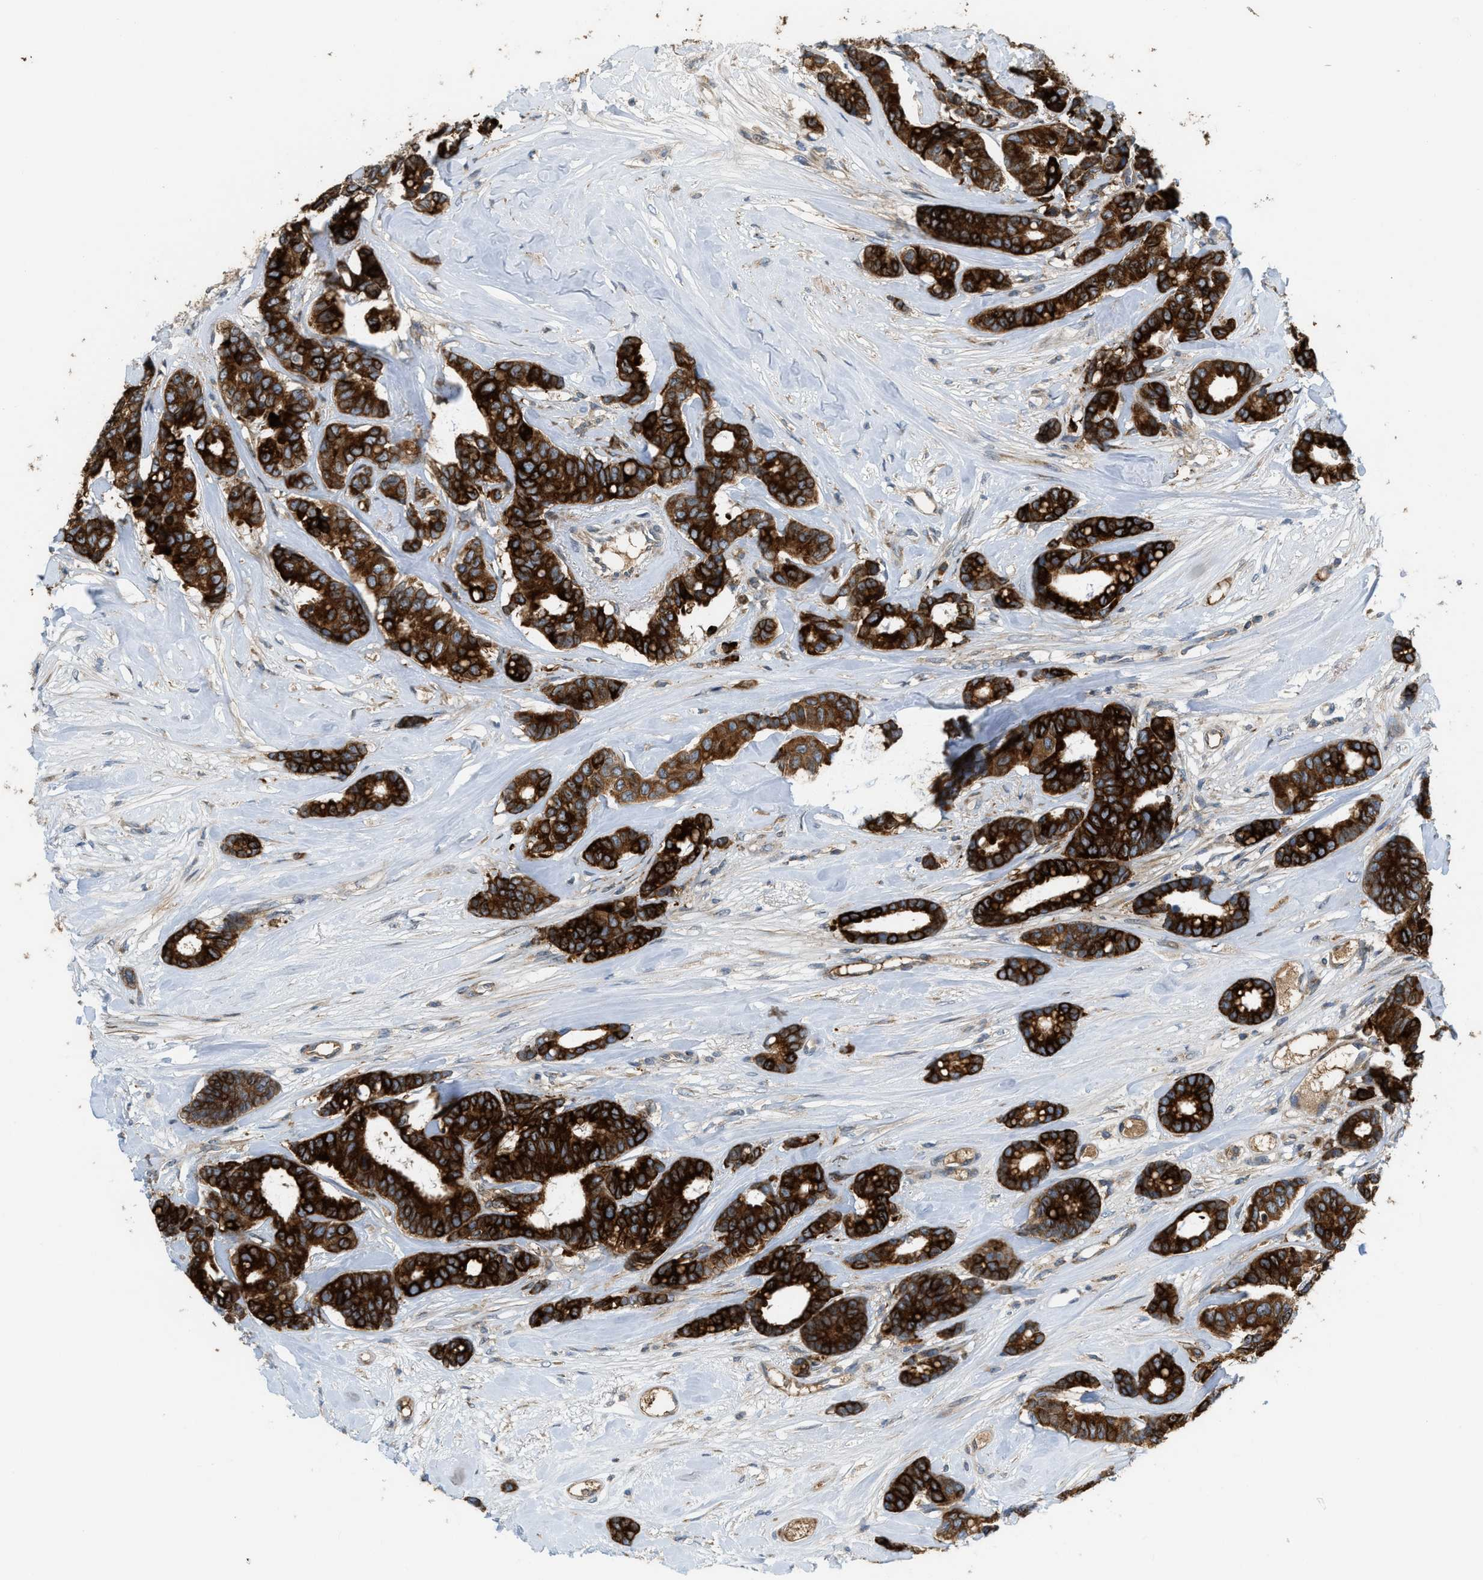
{"staining": {"intensity": "strong", "quantity": ">75%", "location": "cytoplasmic/membranous"}, "tissue": "breast cancer", "cell_type": "Tumor cells", "image_type": "cancer", "snomed": [{"axis": "morphology", "description": "Duct carcinoma"}, {"axis": "topography", "description": "Breast"}], "caption": "High-magnification brightfield microscopy of infiltrating ductal carcinoma (breast) stained with DAB (brown) and counterstained with hematoxylin (blue). tumor cells exhibit strong cytoplasmic/membranous staining is identified in approximately>75% of cells.", "gene": "DIPK1A", "patient": {"sex": "female", "age": 87}}